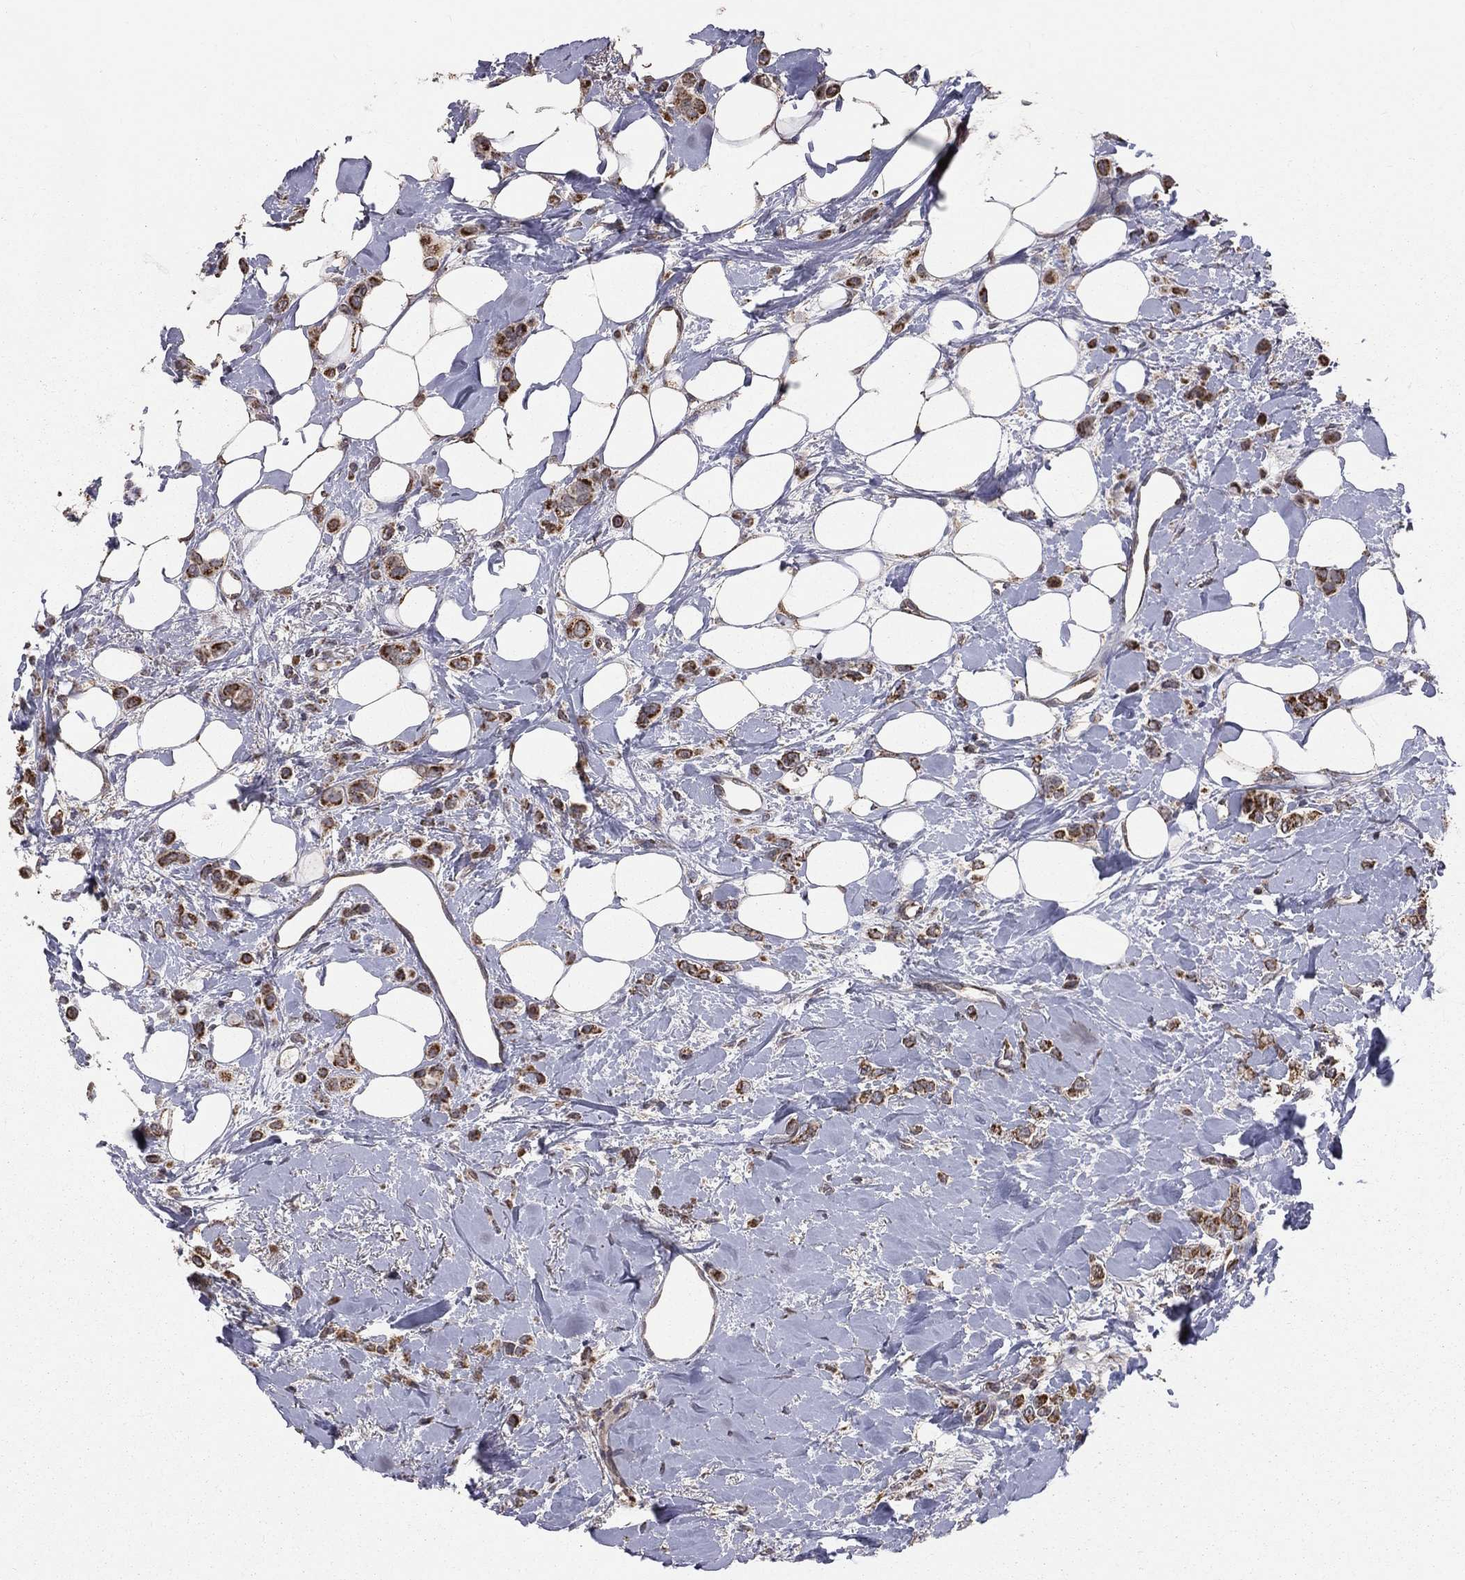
{"staining": {"intensity": "strong", "quantity": ">75%", "location": "cytoplasmic/membranous"}, "tissue": "breast cancer", "cell_type": "Tumor cells", "image_type": "cancer", "snomed": [{"axis": "morphology", "description": "Lobular carcinoma"}, {"axis": "topography", "description": "Breast"}], "caption": "Breast cancer (lobular carcinoma) was stained to show a protein in brown. There is high levels of strong cytoplasmic/membranous positivity in about >75% of tumor cells.", "gene": "MRPL46", "patient": {"sex": "female", "age": 66}}